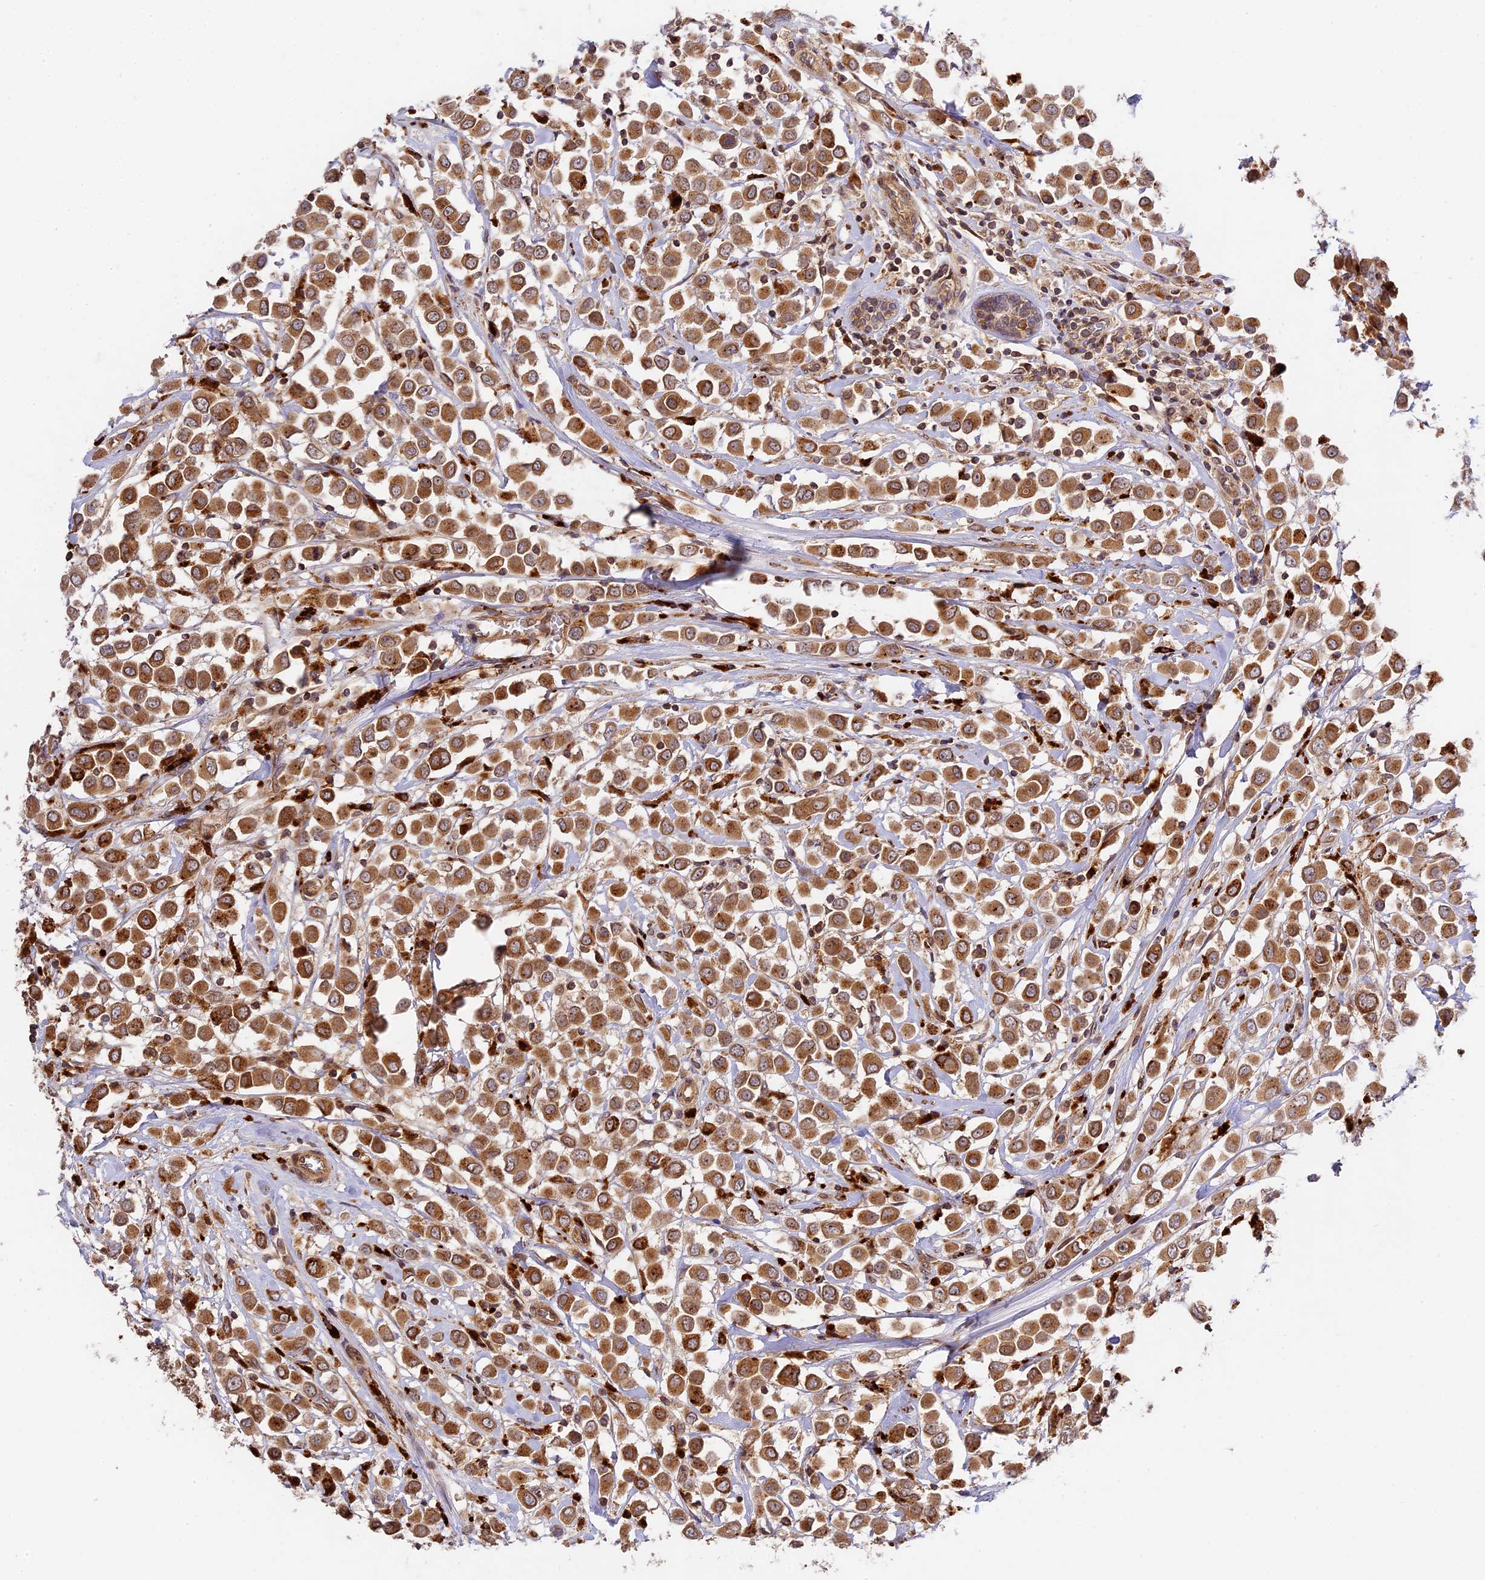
{"staining": {"intensity": "moderate", "quantity": ">75%", "location": "cytoplasmic/membranous"}, "tissue": "breast cancer", "cell_type": "Tumor cells", "image_type": "cancer", "snomed": [{"axis": "morphology", "description": "Duct carcinoma"}, {"axis": "topography", "description": "Breast"}], "caption": "This is a micrograph of immunohistochemistry (IHC) staining of breast cancer (infiltrating ductal carcinoma), which shows moderate positivity in the cytoplasmic/membranous of tumor cells.", "gene": "DGKH", "patient": {"sex": "female", "age": 61}}